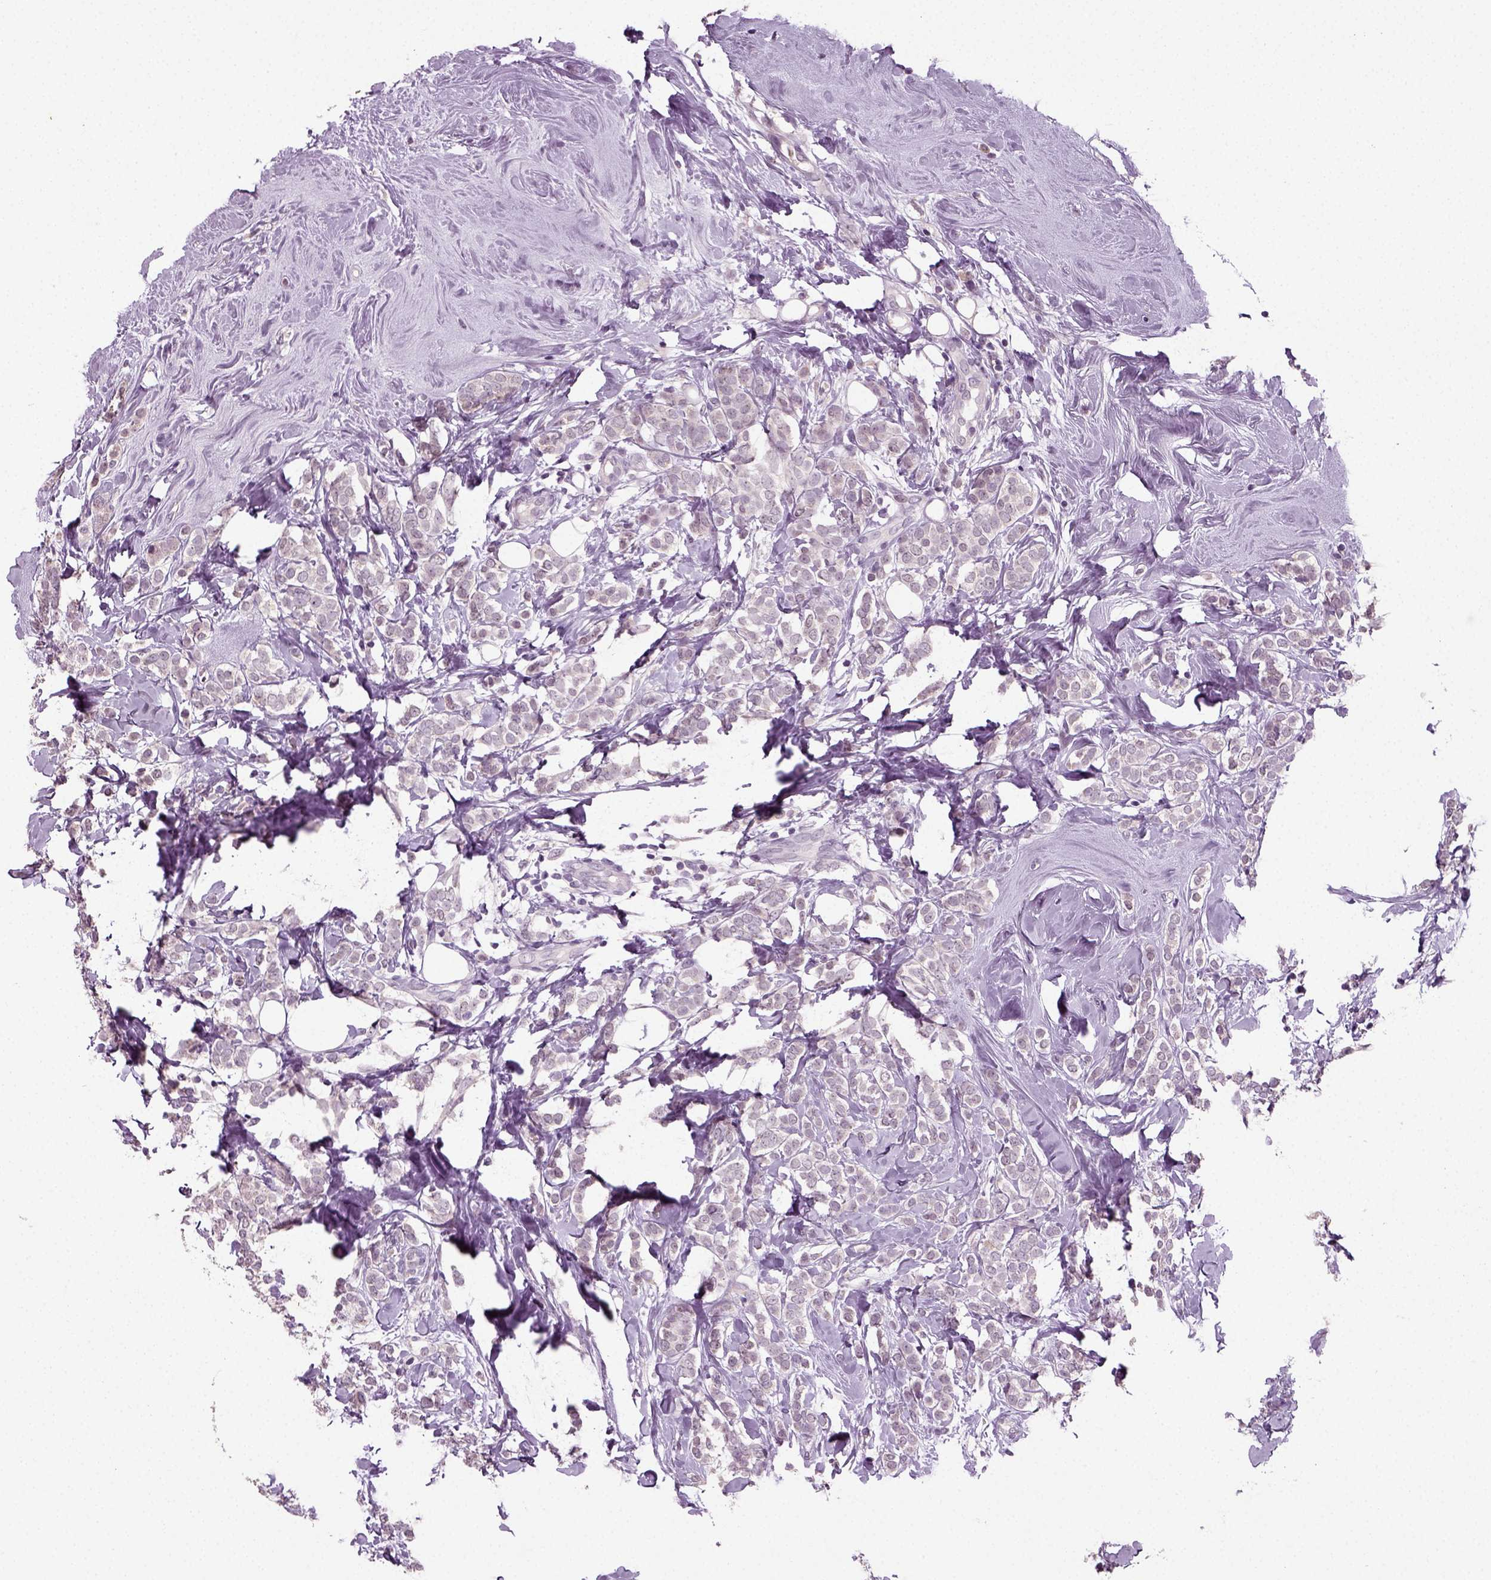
{"staining": {"intensity": "negative", "quantity": "none", "location": "none"}, "tissue": "breast cancer", "cell_type": "Tumor cells", "image_type": "cancer", "snomed": [{"axis": "morphology", "description": "Lobular carcinoma"}, {"axis": "topography", "description": "Breast"}], "caption": "Breast cancer was stained to show a protein in brown. There is no significant staining in tumor cells. (DAB (3,3'-diaminobenzidine) immunohistochemistry with hematoxylin counter stain).", "gene": "SYNGAP1", "patient": {"sex": "female", "age": 49}}